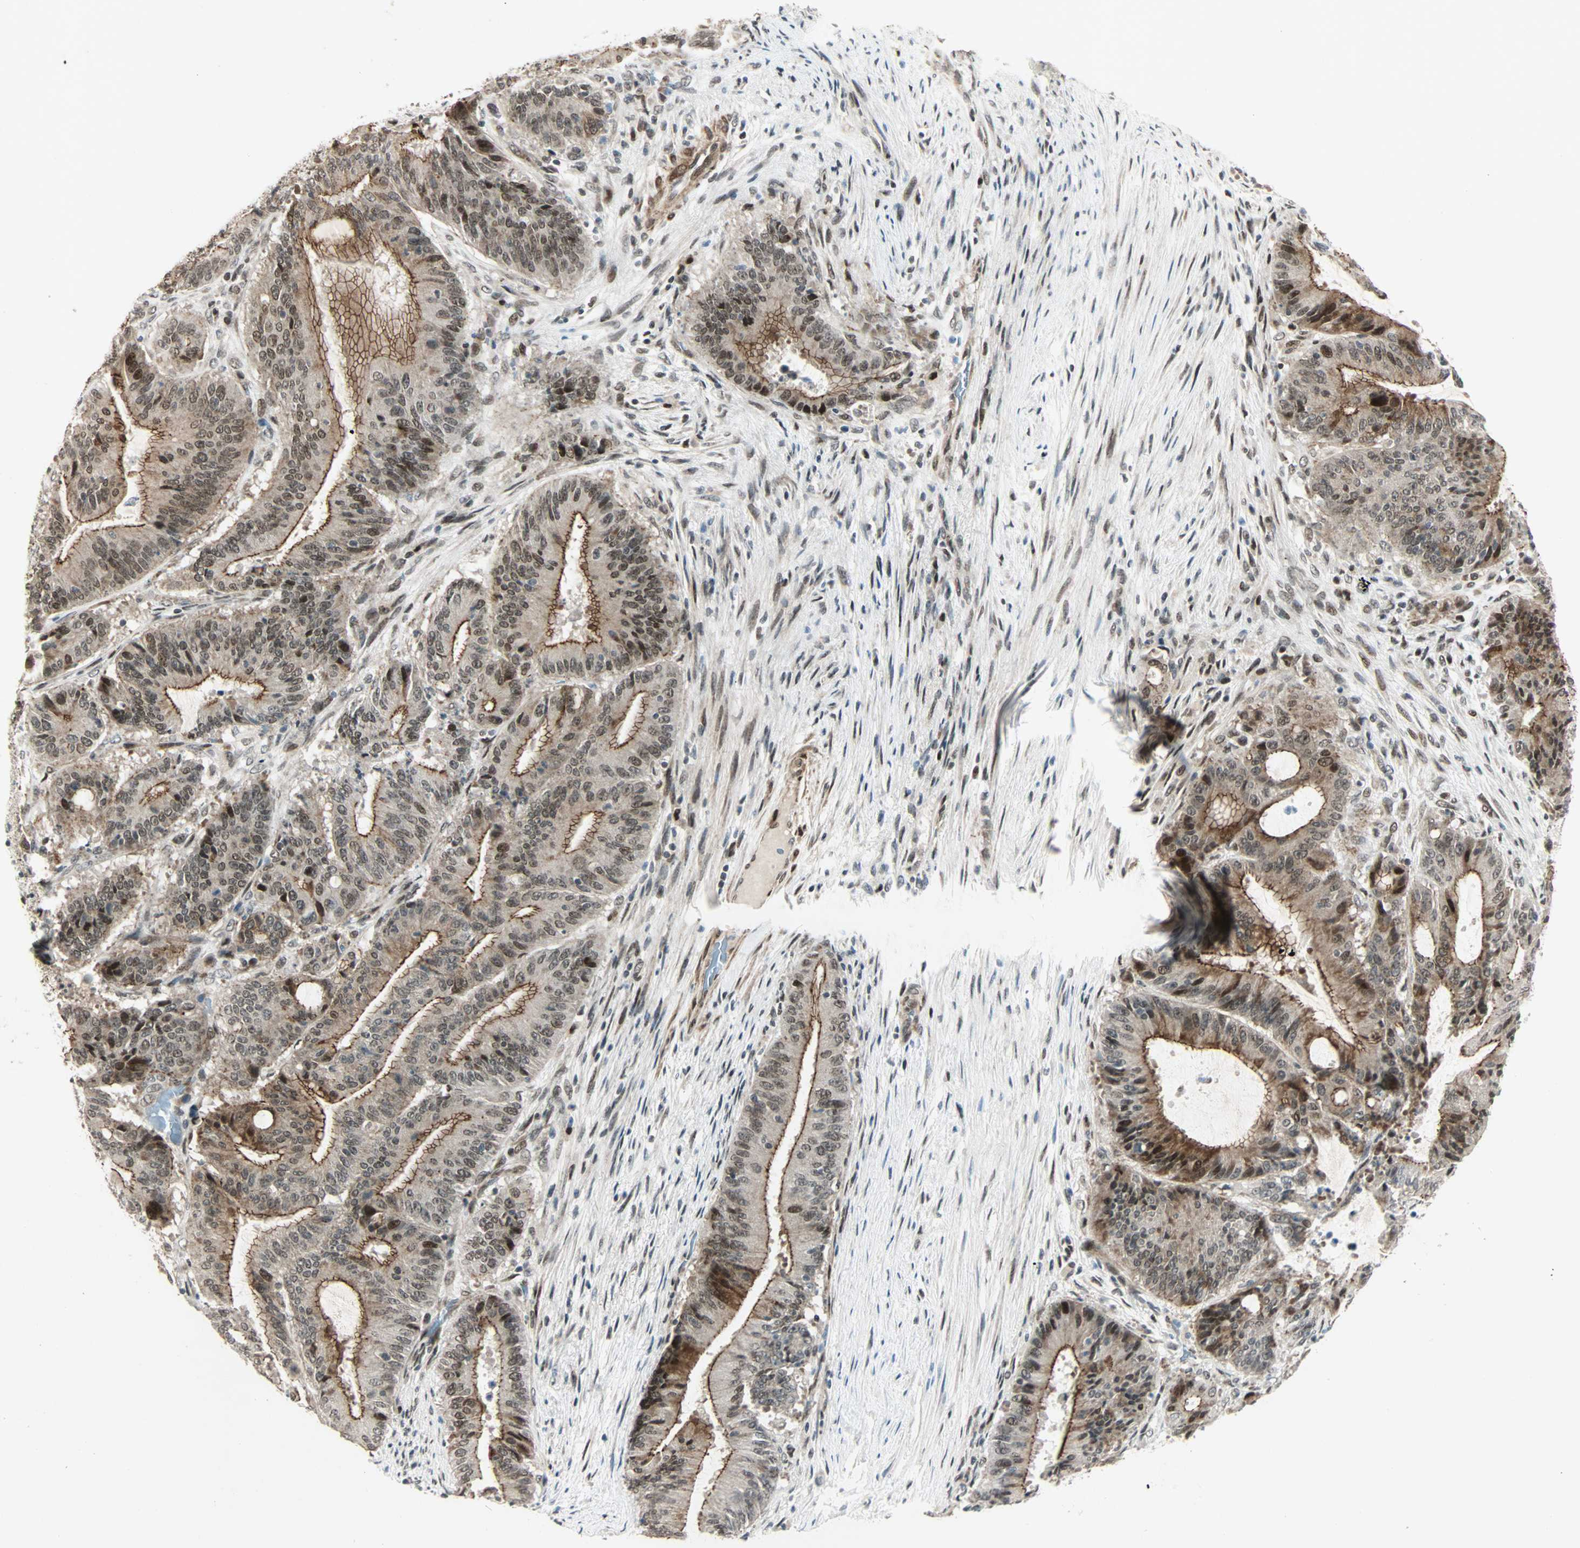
{"staining": {"intensity": "moderate", "quantity": ">75%", "location": "cytoplasmic/membranous,nuclear"}, "tissue": "liver cancer", "cell_type": "Tumor cells", "image_type": "cancer", "snomed": [{"axis": "morphology", "description": "Cholangiocarcinoma"}, {"axis": "topography", "description": "Liver"}], "caption": "Liver cancer (cholangiocarcinoma) was stained to show a protein in brown. There is medium levels of moderate cytoplasmic/membranous and nuclear staining in approximately >75% of tumor cells. Using DAB (3,3'-diaminobenzidine) (brown) and hematoxylin (blue) stains, captured at high magnification using brightfield microscopy.", "gene": "CBX4", "patient": {"sex": "female", "age": 73}}